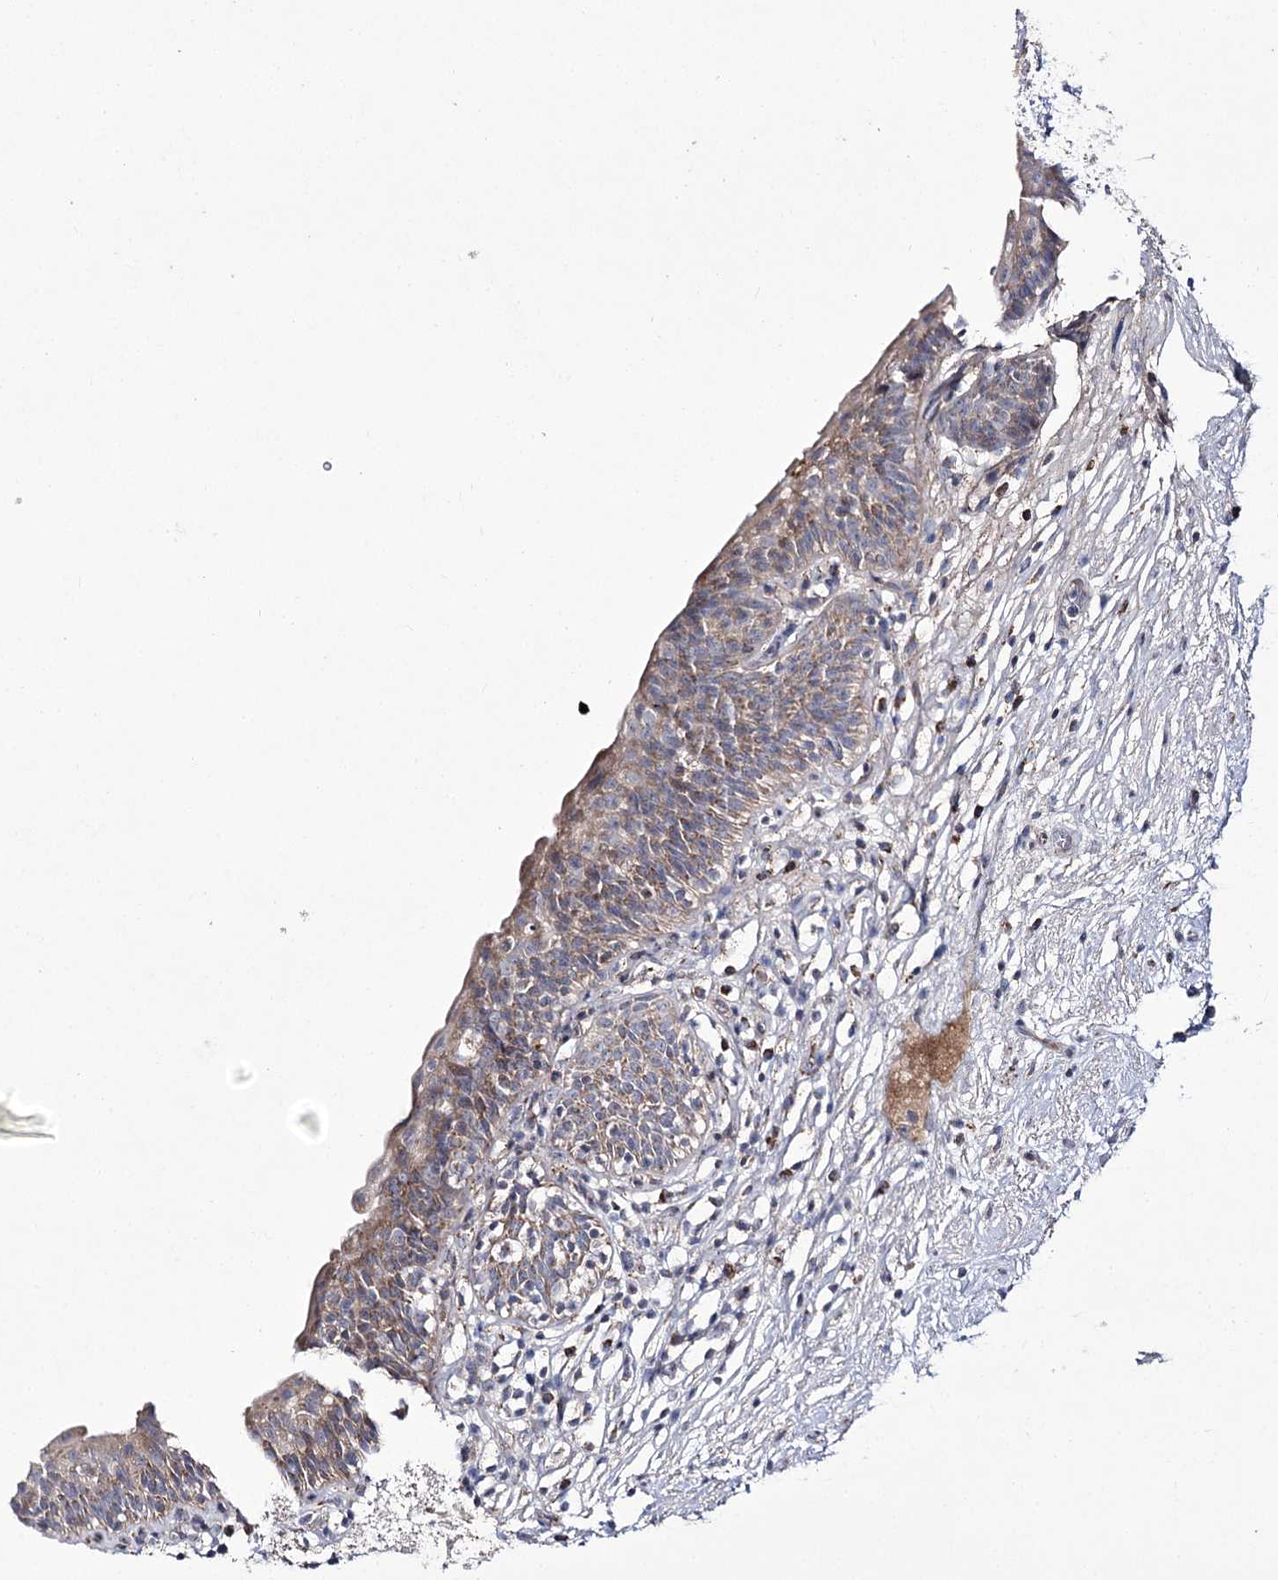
{"staining": {"intensity": "moderate", "quantity": ">75%", "location": "cytoplasmic/membranous"}, "tissue": "urinary bladder", "cell_type": "Urothelial cells", "image_type": "normal", "snomed": [{"axis": "morphology", "description": "Normal tissue, NOS"}, {"axis": "topography", "description": "Urinary bladder"}], "caption": "Immunohistochemical staining of unremarkable human urinary bladder displays moderate cytoplasmic/membranous protein positivity in about >75% of urothelial cells. (Stains: DAB (3,3'-diaminobenzidine) in brown, nuclei in blue, Microscopy: brightfield microscopy at high magnification).", "gene": "NADK2", "patient": {"sex": "male", "age": 83}}